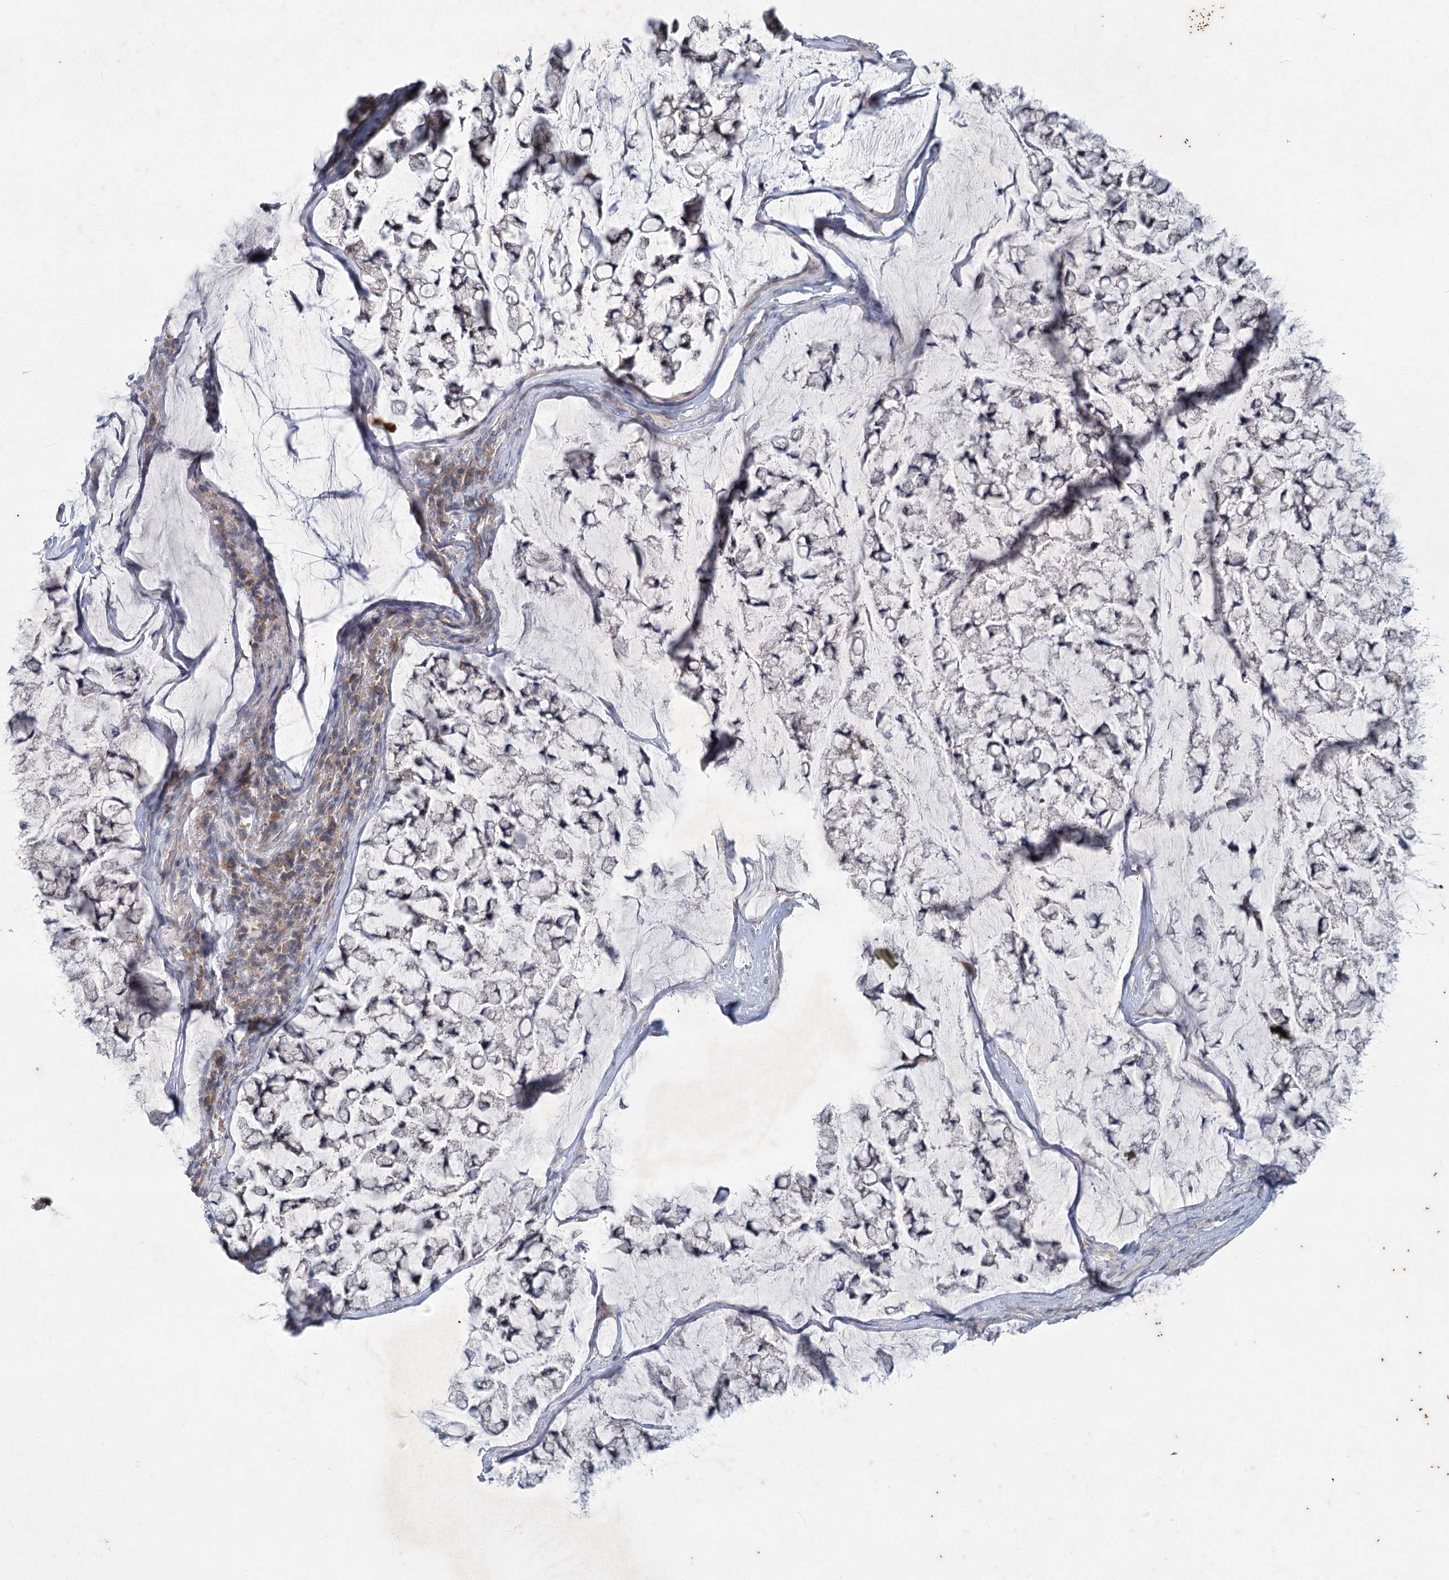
{"staining": {"intensity": "negative", "quantity": "none", "location": "none"}, "tissue": "stomach cancer", "cell_type": "Tumor cells", "image_type": "cancer", "snomed": [{"axis": "morphology", "description": "Adenocarcinoma, NOS"}, {"axis": "topography", "description": "Stomach, lower"}], "caption": "The micrograph demonstrates no significant staining in tumor cells of stomach cancer (adenocarcinoma).", "gene": "PLA2G12A", "patient": {"sex": "male", "age": 67}}